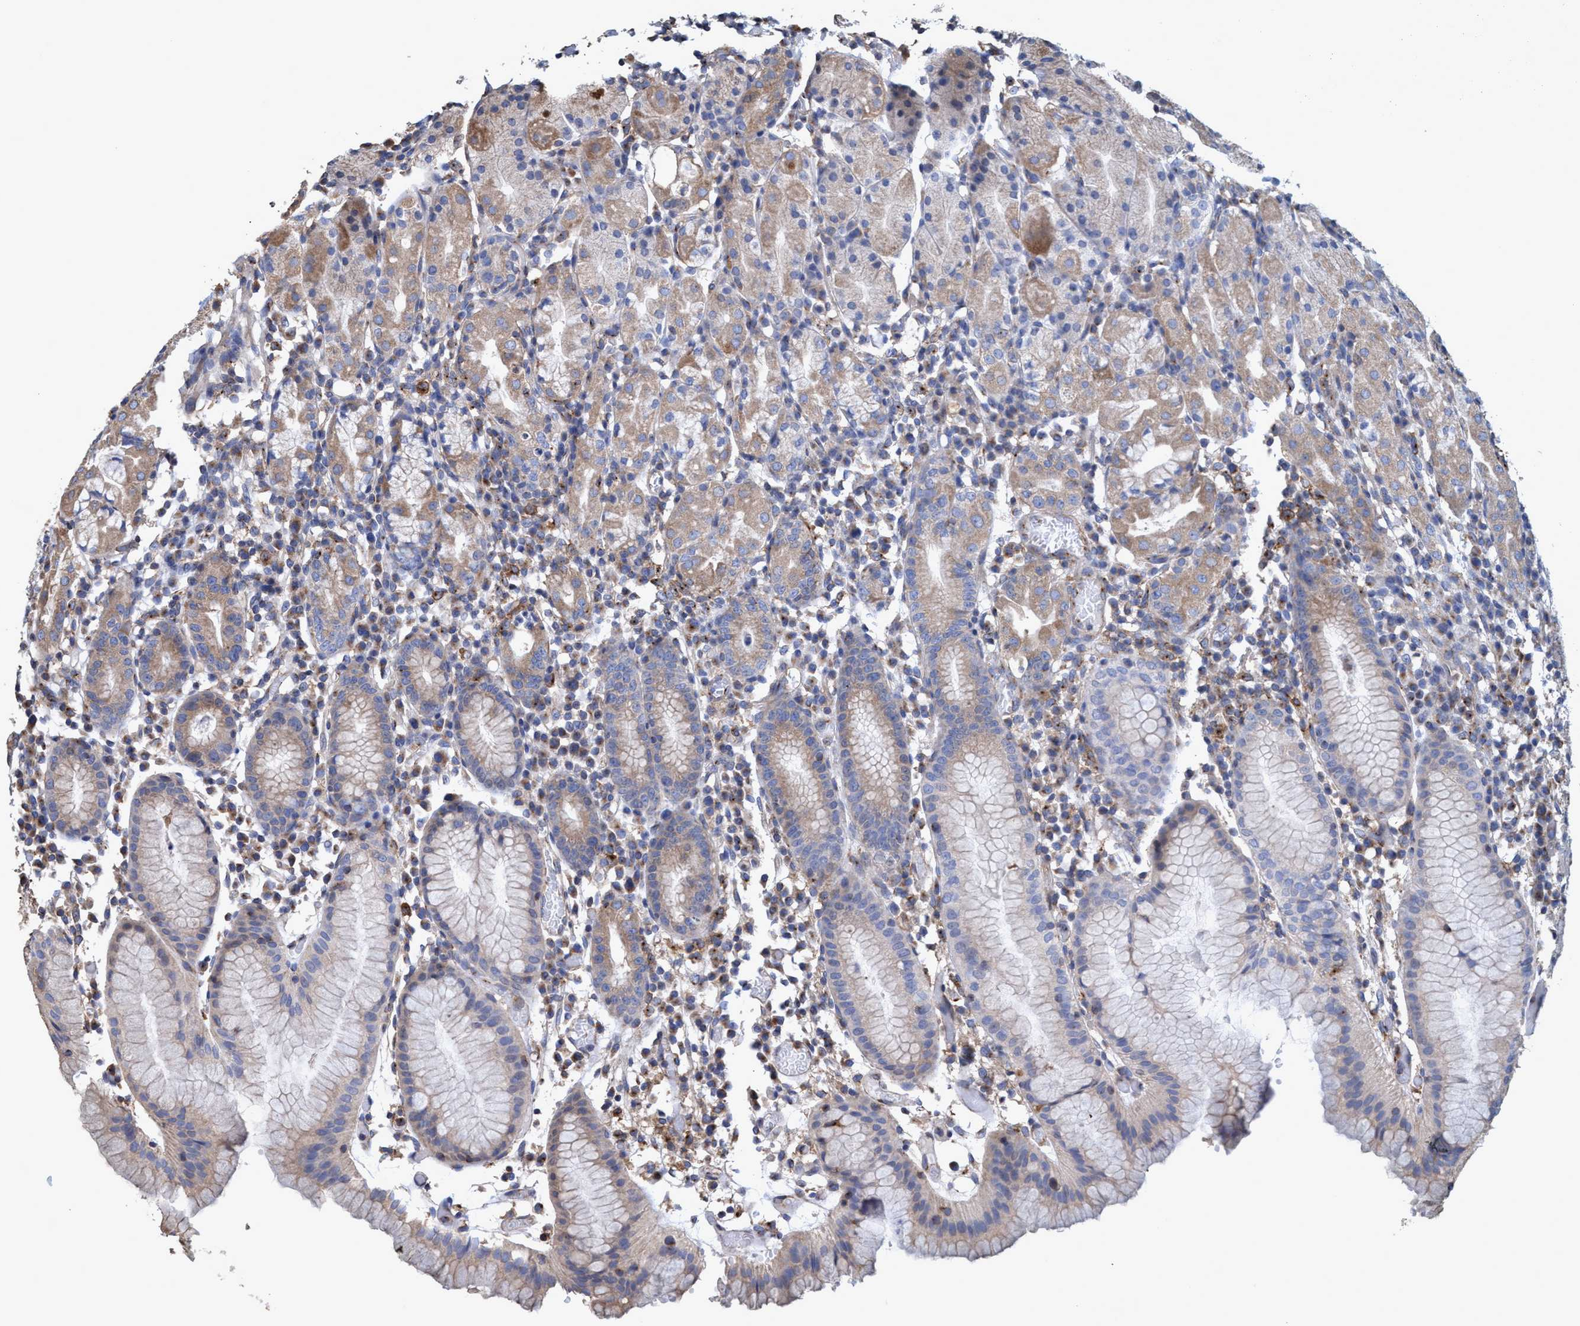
{"staining": {"intensity": "weak", "quantity": "25%-75%", "location": "cytoplasmic/membranous"}, "tissue": "stomach", "cell_type": "Glandular cells", "image_type": "normal", "snomed": [{"axis": "morphology", "description": "Normal tissue, NOS"}, {"axis": "topography", "description": "Stomach"}, {"axis": "topography", "description": "Stomach, lower"}], "caption": "Protein analysis of normal stomach shows weak cytoplasmic/membranous positivity in about 25%-75% of glandular cells. Nuclei are stained in blue.", "gene": "BICD2", "patient": {"sex": "female", "age": 75}}